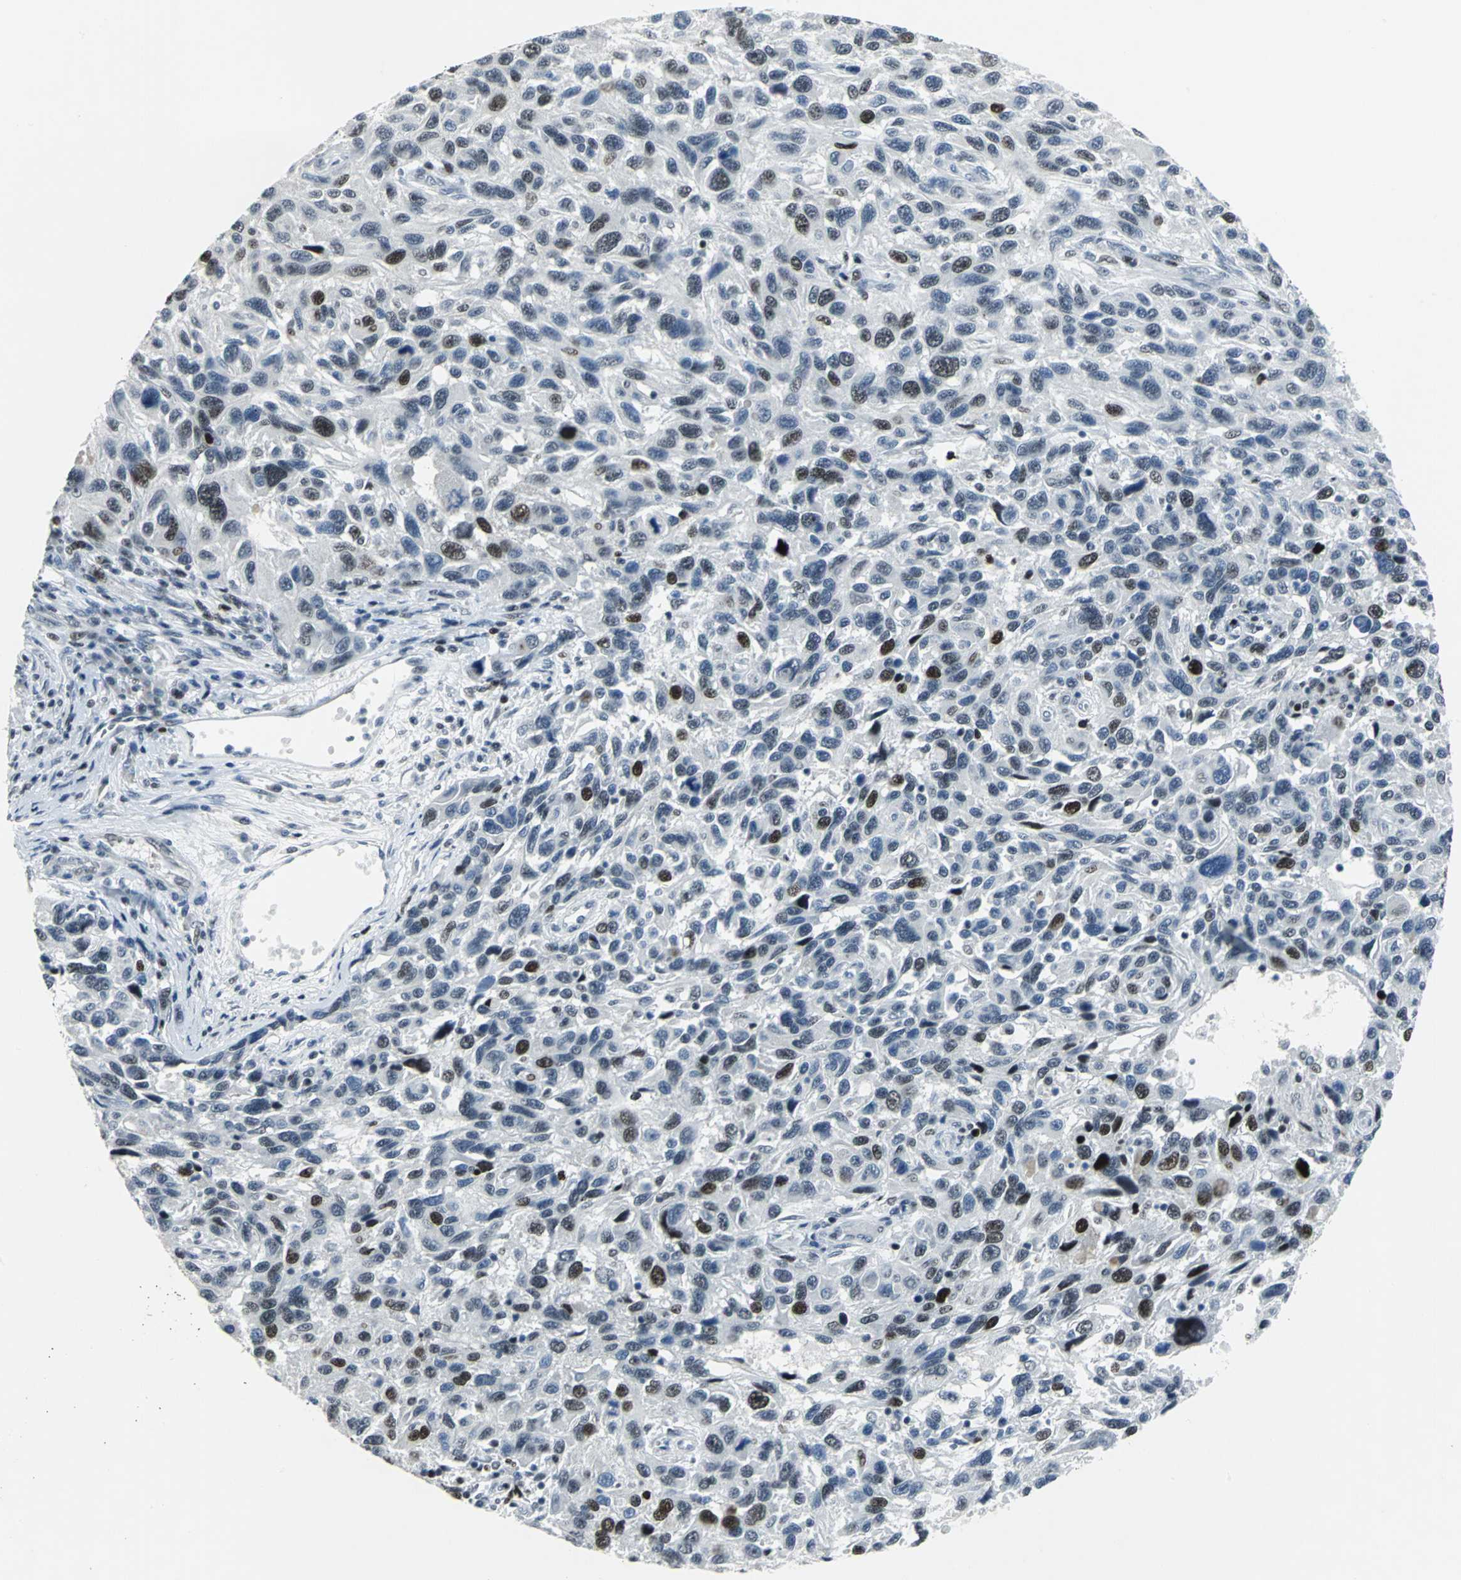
{"staining": {"intensity": "strong", "quantity": "<25%", "location": "nuclear"}, "tissue": "melanoma", "cell_type": "Tumor cells", "image_type": "cancer", "snomed": [{"axis": "morphology", "description": "Malignant melanoma, NOS"}, {"axis": "topography", "description": "Skin"}], "caption": "Melanoma tissue displays strong nuclear positivity in about <25% of tumor cells", "gene": "RPA1", "patient": {"sex": "male", "age": 53}}